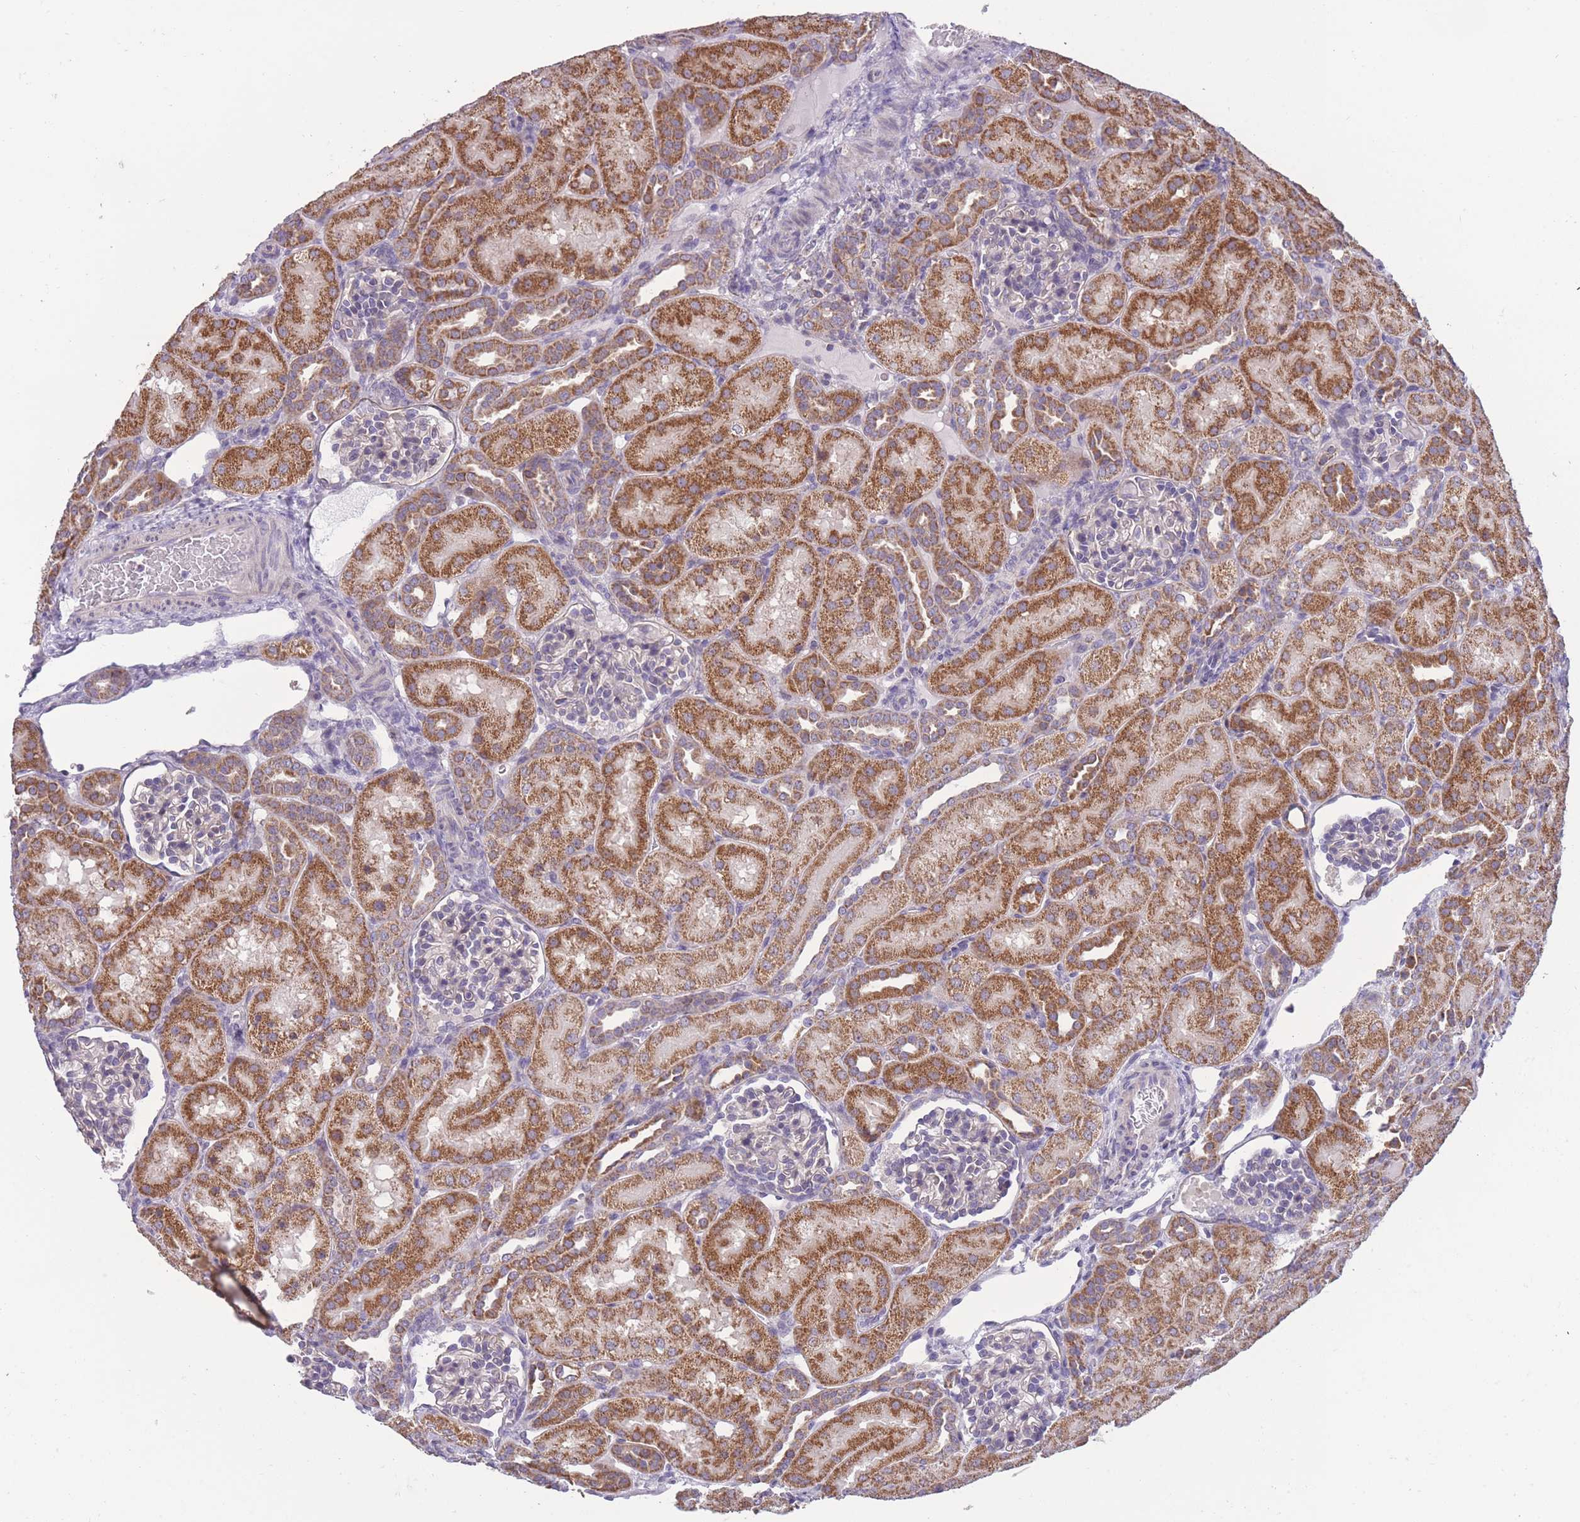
{"staining": {"intensity": "negative", "quantity": "none", "location": "none"}, "tissue": "kidney", "cell_type": "Cells in glomeruli", "image_type": "normal", "snomed": [{"axis": "morphology", "description": "Normal tissue, NOS"}, {"axis": "topography", "description": "Kidney"}], "caption": "High magnification brightfield microscopy of unremarkable kidney stained with DAB (3,3'-diaminobenzidine) (brown) and counterstained with hematoxylin (blue): cells in glomeruli show no significant expression.", "gene": "MRPS18C", "patient": {"sex": "male", "age": 1}}